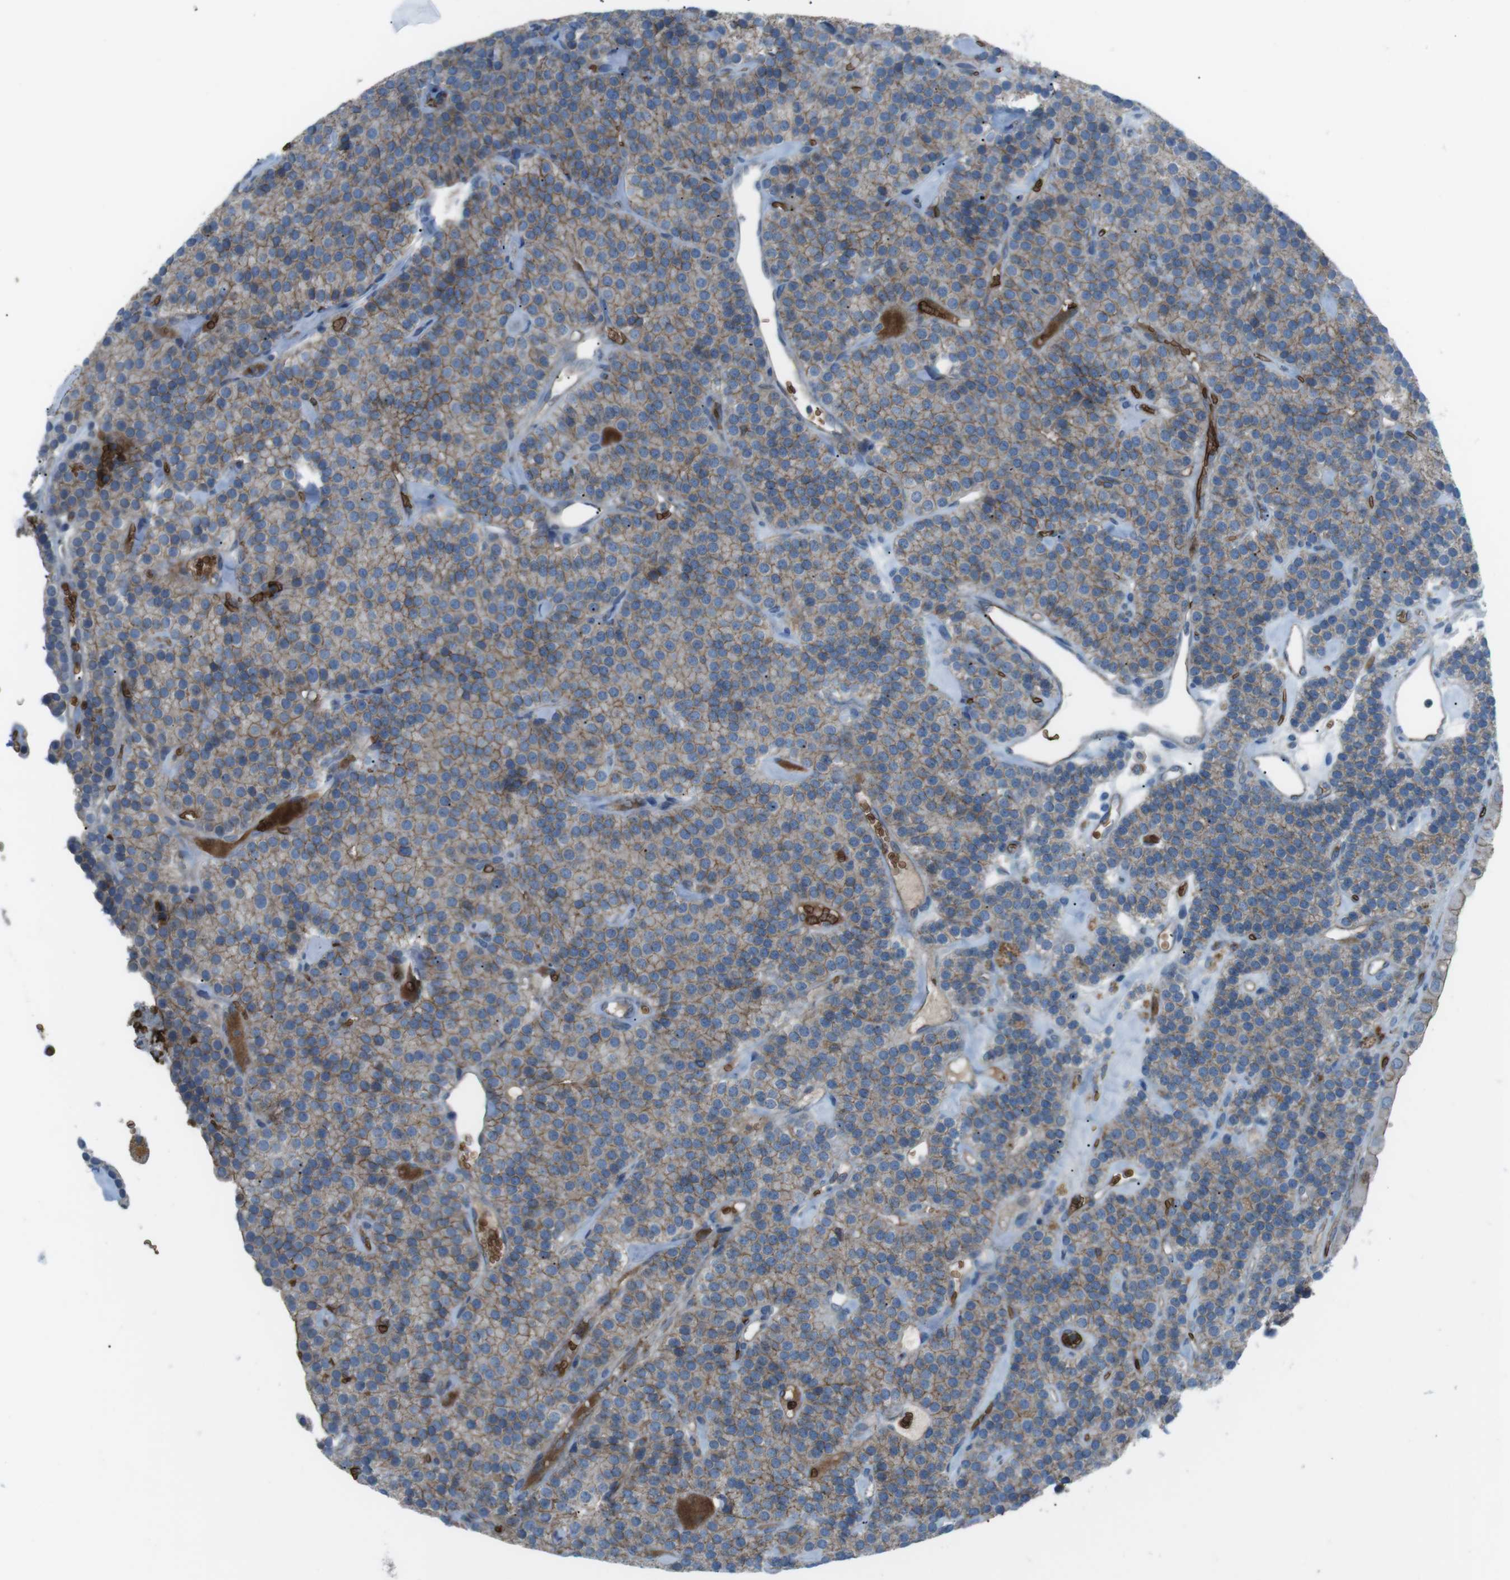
{"staining": {"intensity": "weak", "quantity": ">75%", "location": "cytoplasmic/membranous"}, "tissue": "parathyroid gland", "cell_type": "Glandular cells", "image_type": "normal", "snomed": [{"axis": "morphology", "description": "Normal tissue, NOS"}, {"axis": "morphology", "description": "Adenoma, NOS"}, {"axis": "topography", "description": "Parathyroid gland"}], "caption": "The immunohistochemical stain shows weak cytoplasmic/membranous expression in glandular cells of unremarkable parathyroid gland.", "gene": "SPTA1", "patient": {"sex": "female", "age": 86}}